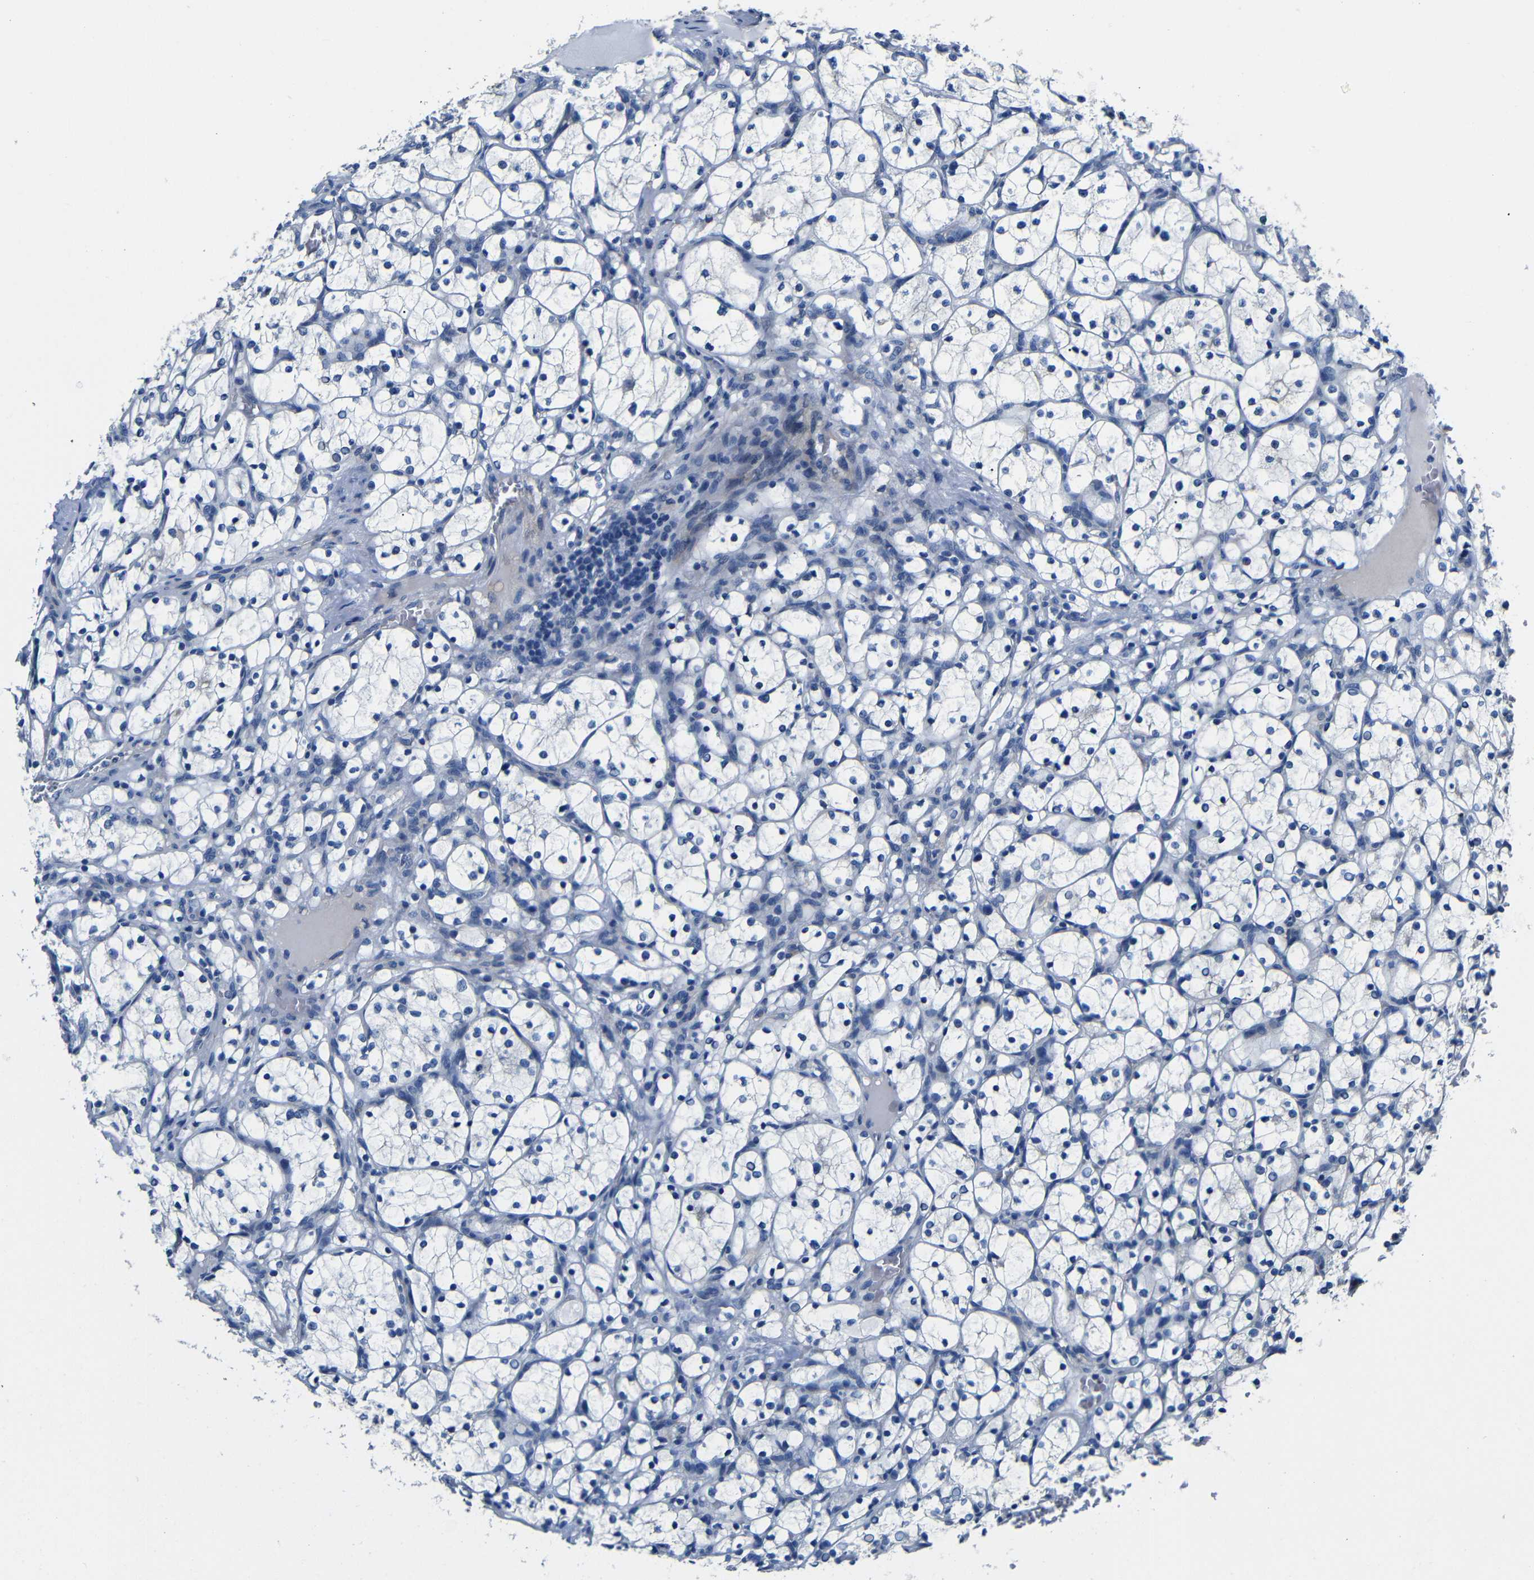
{"staining": {"intensity": "negative", "quantity": "none", "location": "none"}, "tissue": "renal cancer", "cell_type": "Tumor cells", "image_type": "cancer", "snomed": [{"axis": "morphology", "description": "Adenocarcinoma, NOS"}, {"axis": "topography", "description": "Kidney"}], "caption": "An immunohistochemistry micrograph of renal cancer (adenocarcinoma) is shown. There is no staining in tumor cells of renal cancer (adenocarcinoma).", "gene": "TNFAIP1", "patient": {"sex": "female", "age": 69}}